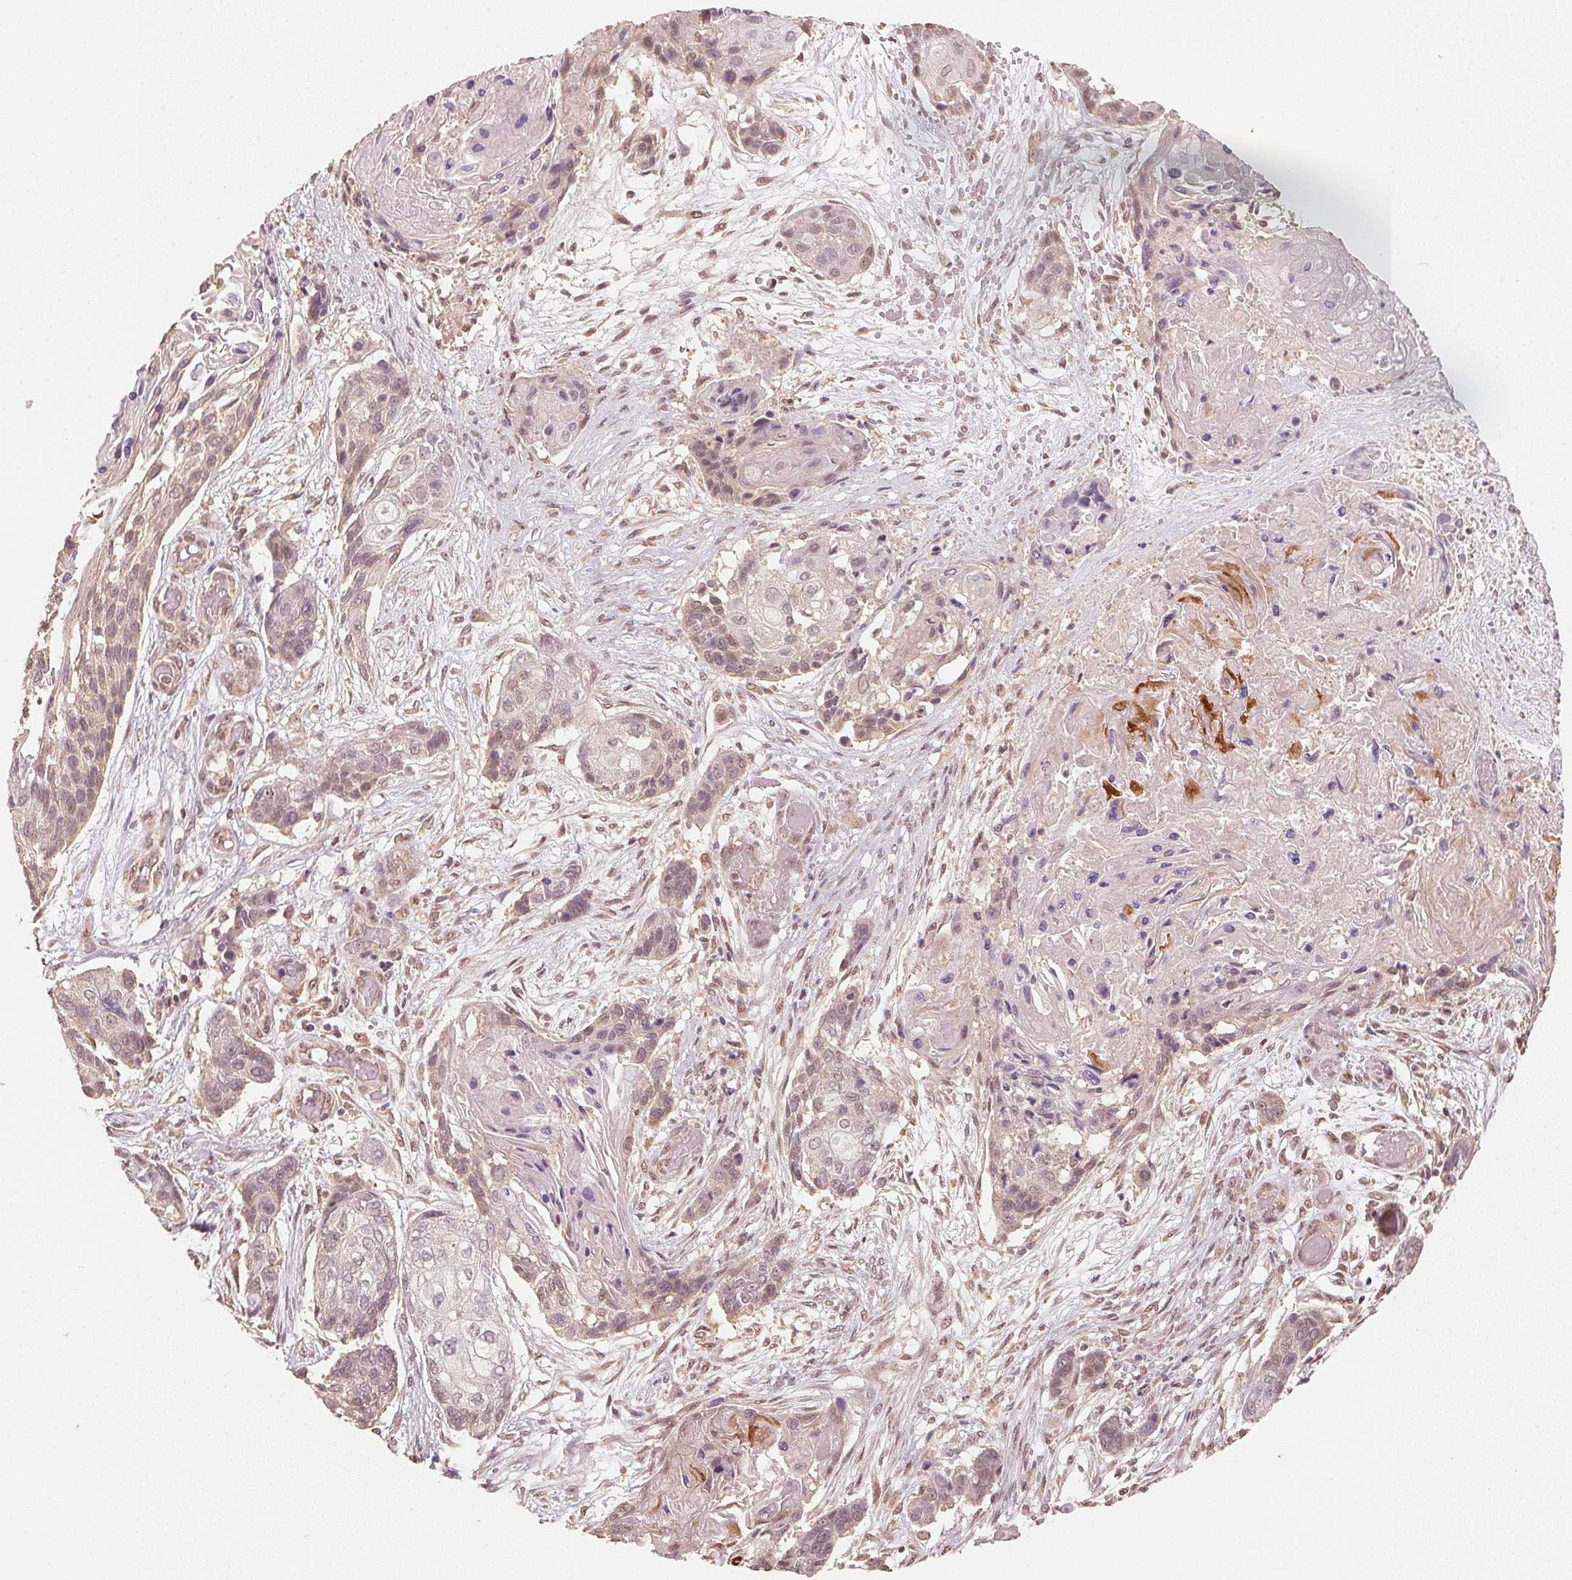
{"staining": {"intensity": "weak", "quantity": ">75%", "location": "nuclear"}, "tissue": "lung cancer", "cell_type": "Tumor cells", "image_type": "cancer", "snomed": [{"axis": "morphology", "description": "Squamous cell carcinoma, NOS"}, {"axis": "topography", "description": "Lung"}], "caption": "Protein analysis of lung cancer (squamous cell carcinoma) tissue shows weak nuclear expression in about >75% of tumor cells. (Brightfield microscopy of DAB IHC at high magnification).", "gene": "C2orf73", "patient": {"sex": "male", "age": 69}}